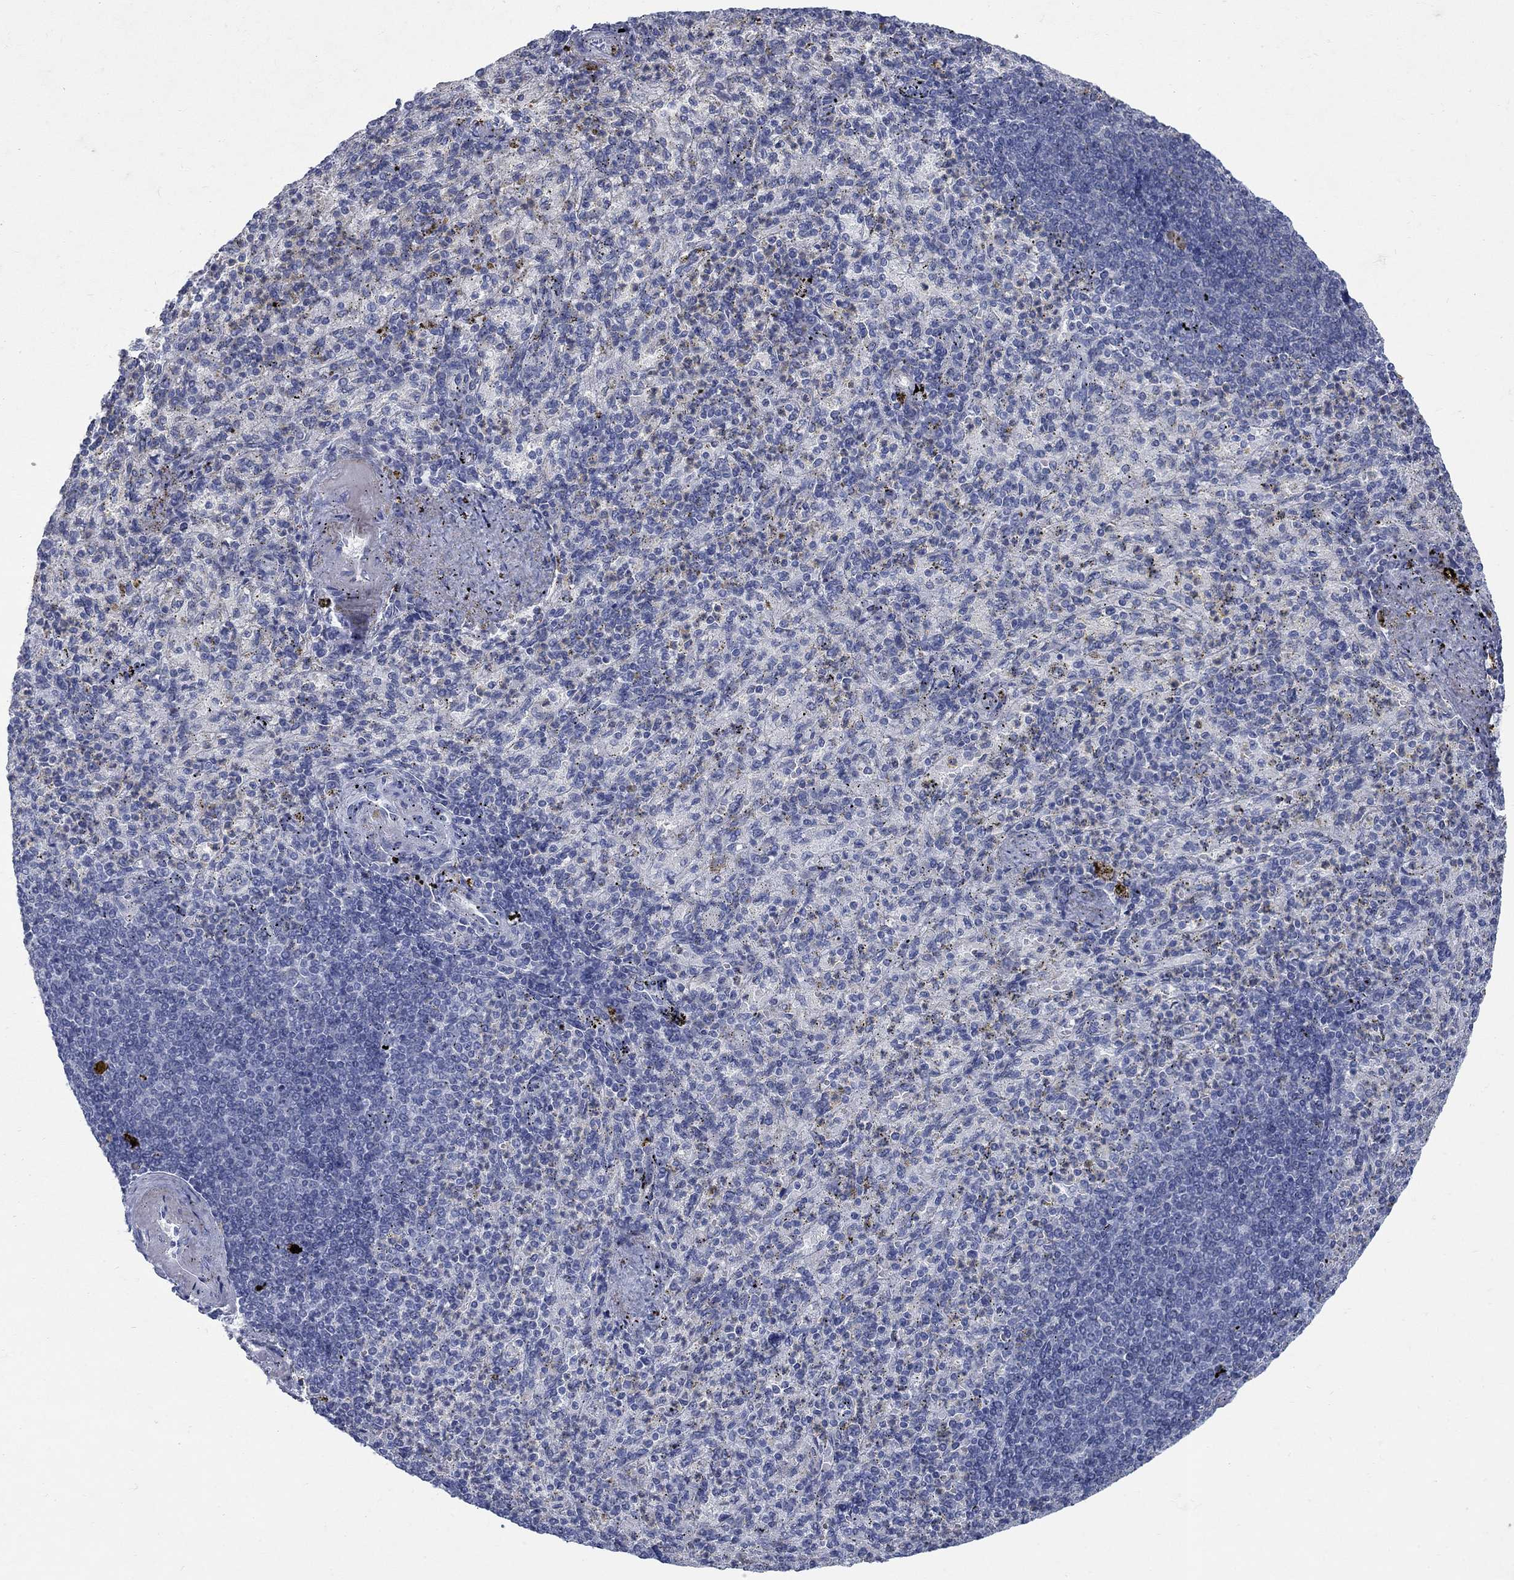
{"staining": {"intensity": "negative", "quantity": "none", "location": "none"}, "tissue": "spleen", "cell_type": "Cells in red pulp", "image_type": "normal", "snomed": [{"axis": "morphology", "description": "Normal tissue, NOS"}, {"axis": "topography", "description": "Spleen"}], "caption": "This is a histopathology image of immunohistochemistry (IHC) staining of normal spleen, which shows no staining in cells in red pulp.", "gene": "RFTN2", "patient": {"sex": "female", "age": 74}}